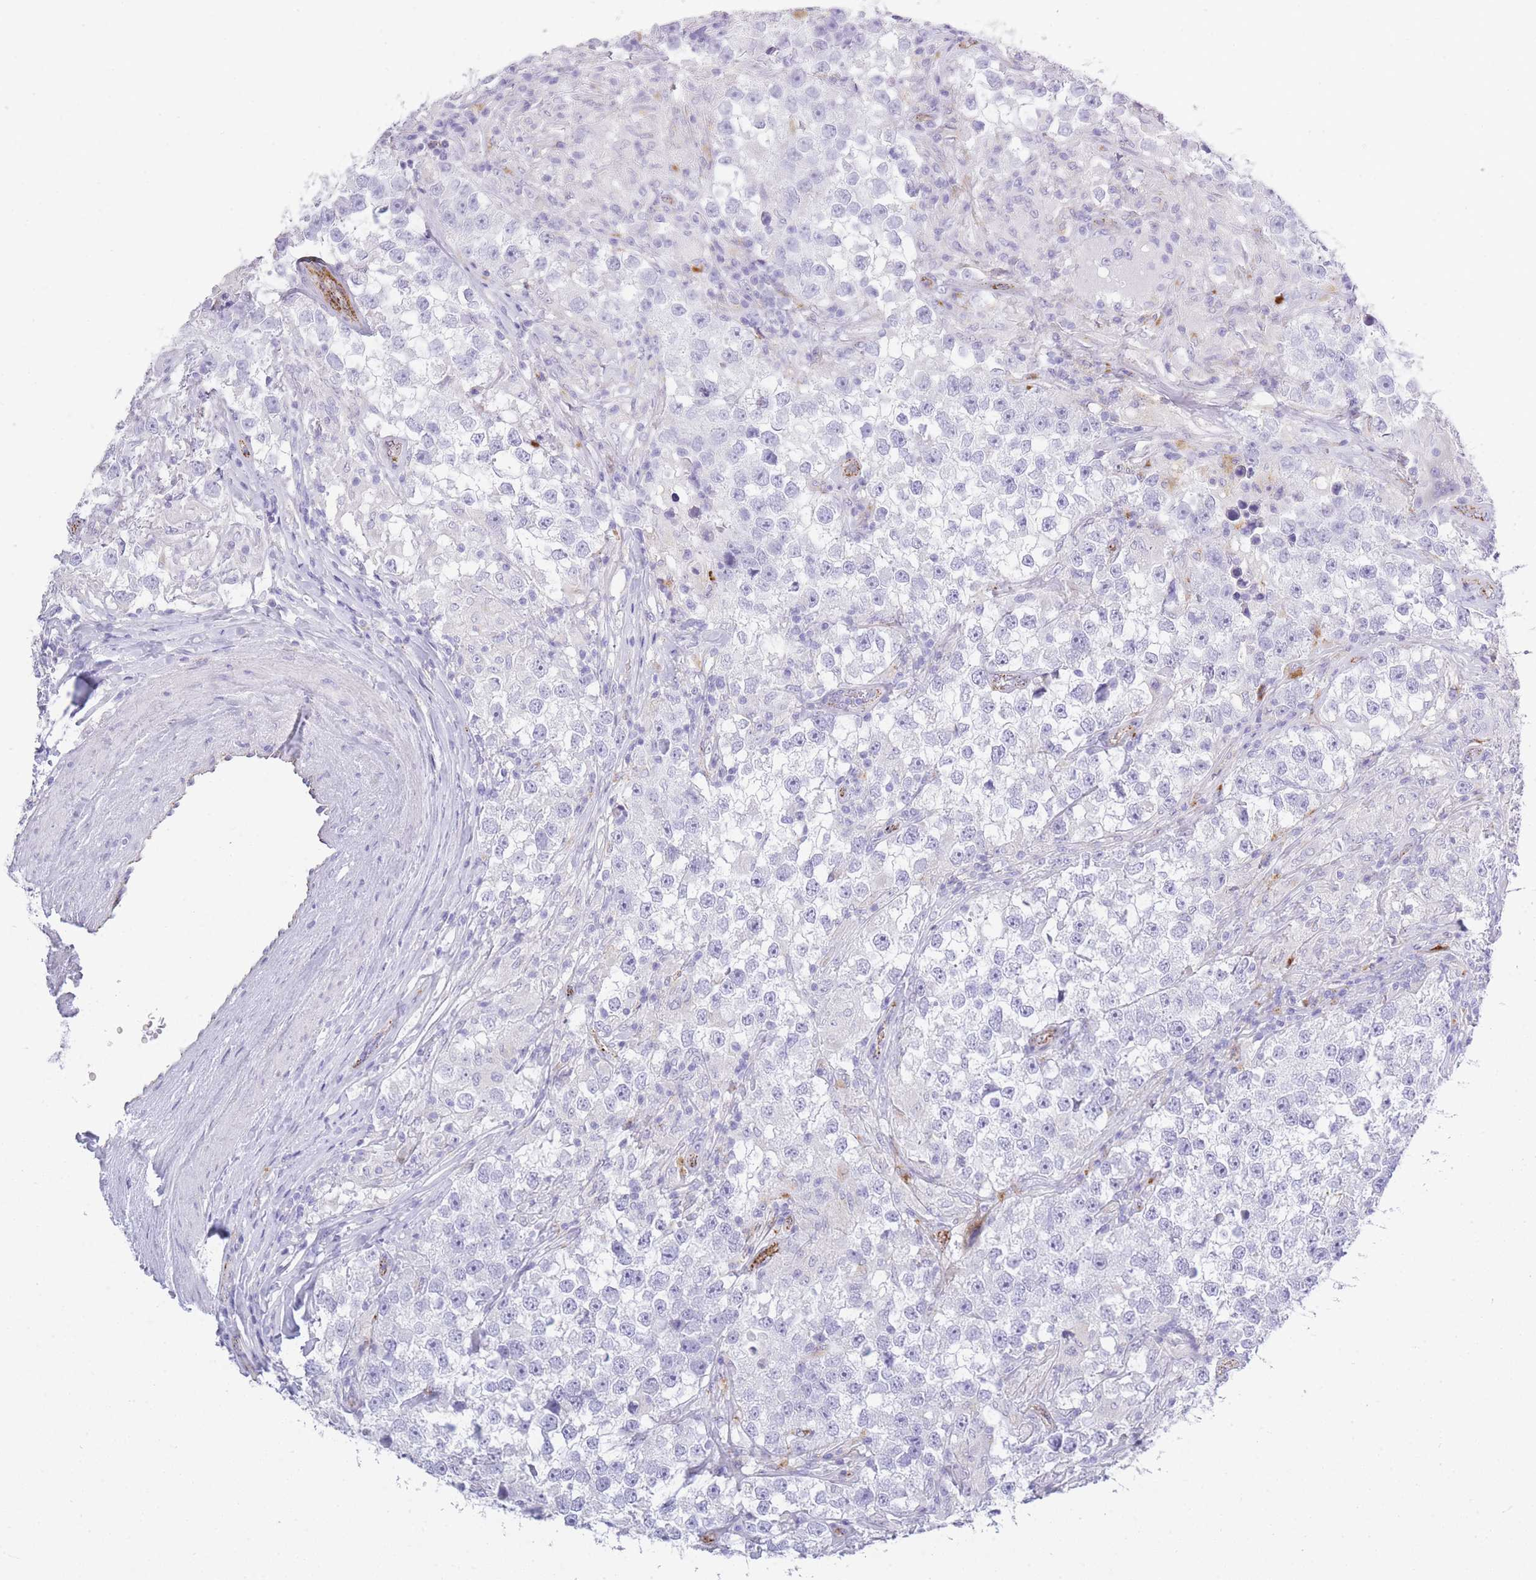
{"staining": {"intensity": "negative", "quantity": "none", "location": "none"}, "tissue": "testis cancer", "cell_type": "Tumor cells", "image_type": "cancer", "snomed": [{"axis": "morphology", "description": "Seminoma, NOS"}, {"axis": "topography", "description": "Testis"}], "caption": "The image exhibits no significant positivity in tumor cells of seminoma (testis).", "gene": "RHO", "patient": {"sex": "male", "age": 46}}